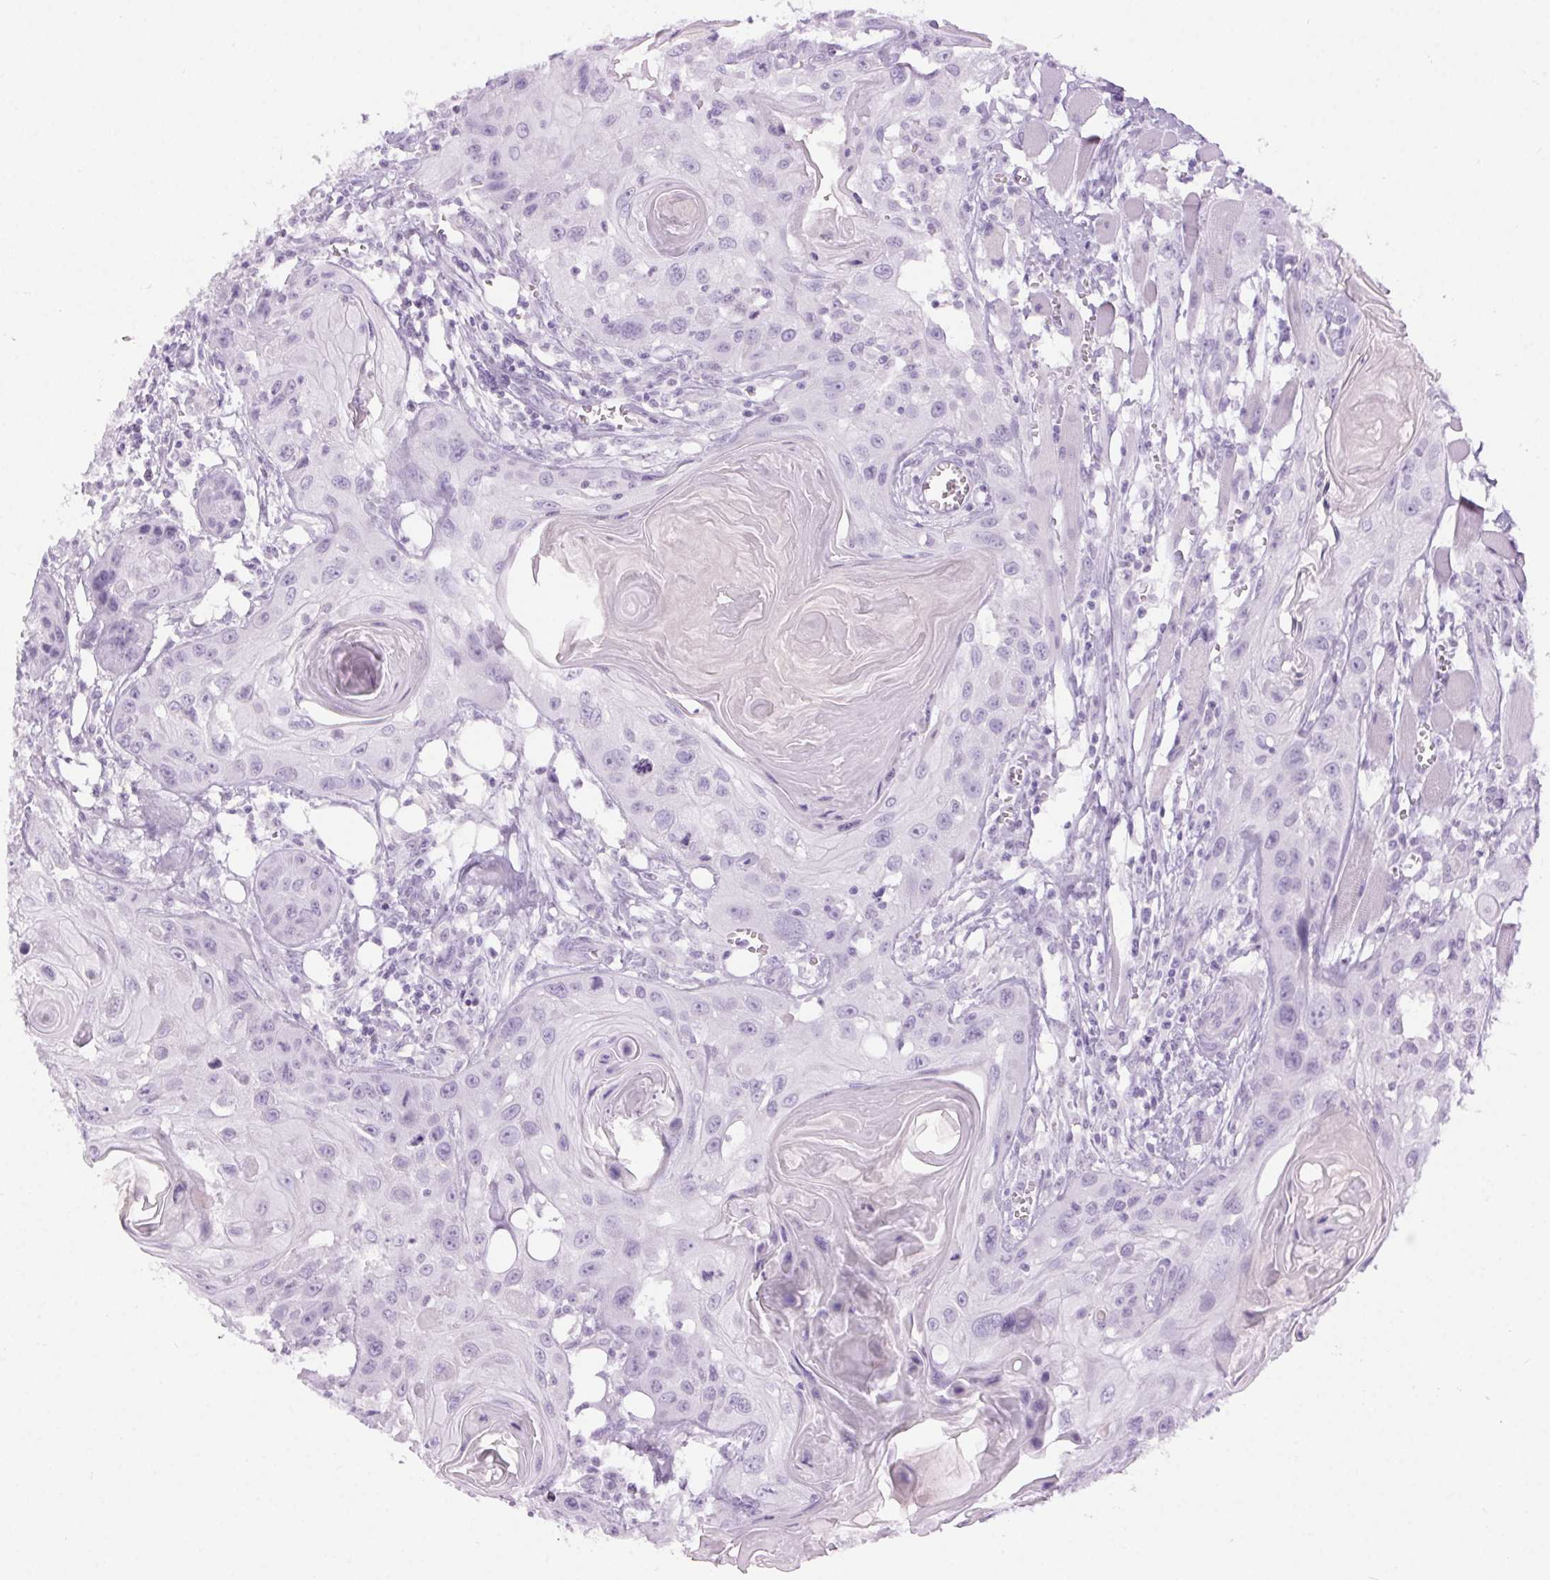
{"staining": {"intensity": "negative", "quantity": "none", "location": "none"}, "tissue": "head and neck cancer", "cell_type": "Tumor cells", "image_type": "cancer", "snomed": [{"axis": "morphology", "description": "Squamous cell carcinoma, NOS"}, {"axis": "topography", "description": "Oral tissue"}, {"axis": "topography", "description": "Head-Neck"}], "caption": "DAB (3,3'-diaminobenzidine) immunohistochemical staining of head and neck cancer (squamous cell carcinoma) shows no significant staining in tumor cells.", "gene": "BEND2", "patient": {"sex": "male", "age": 58}}